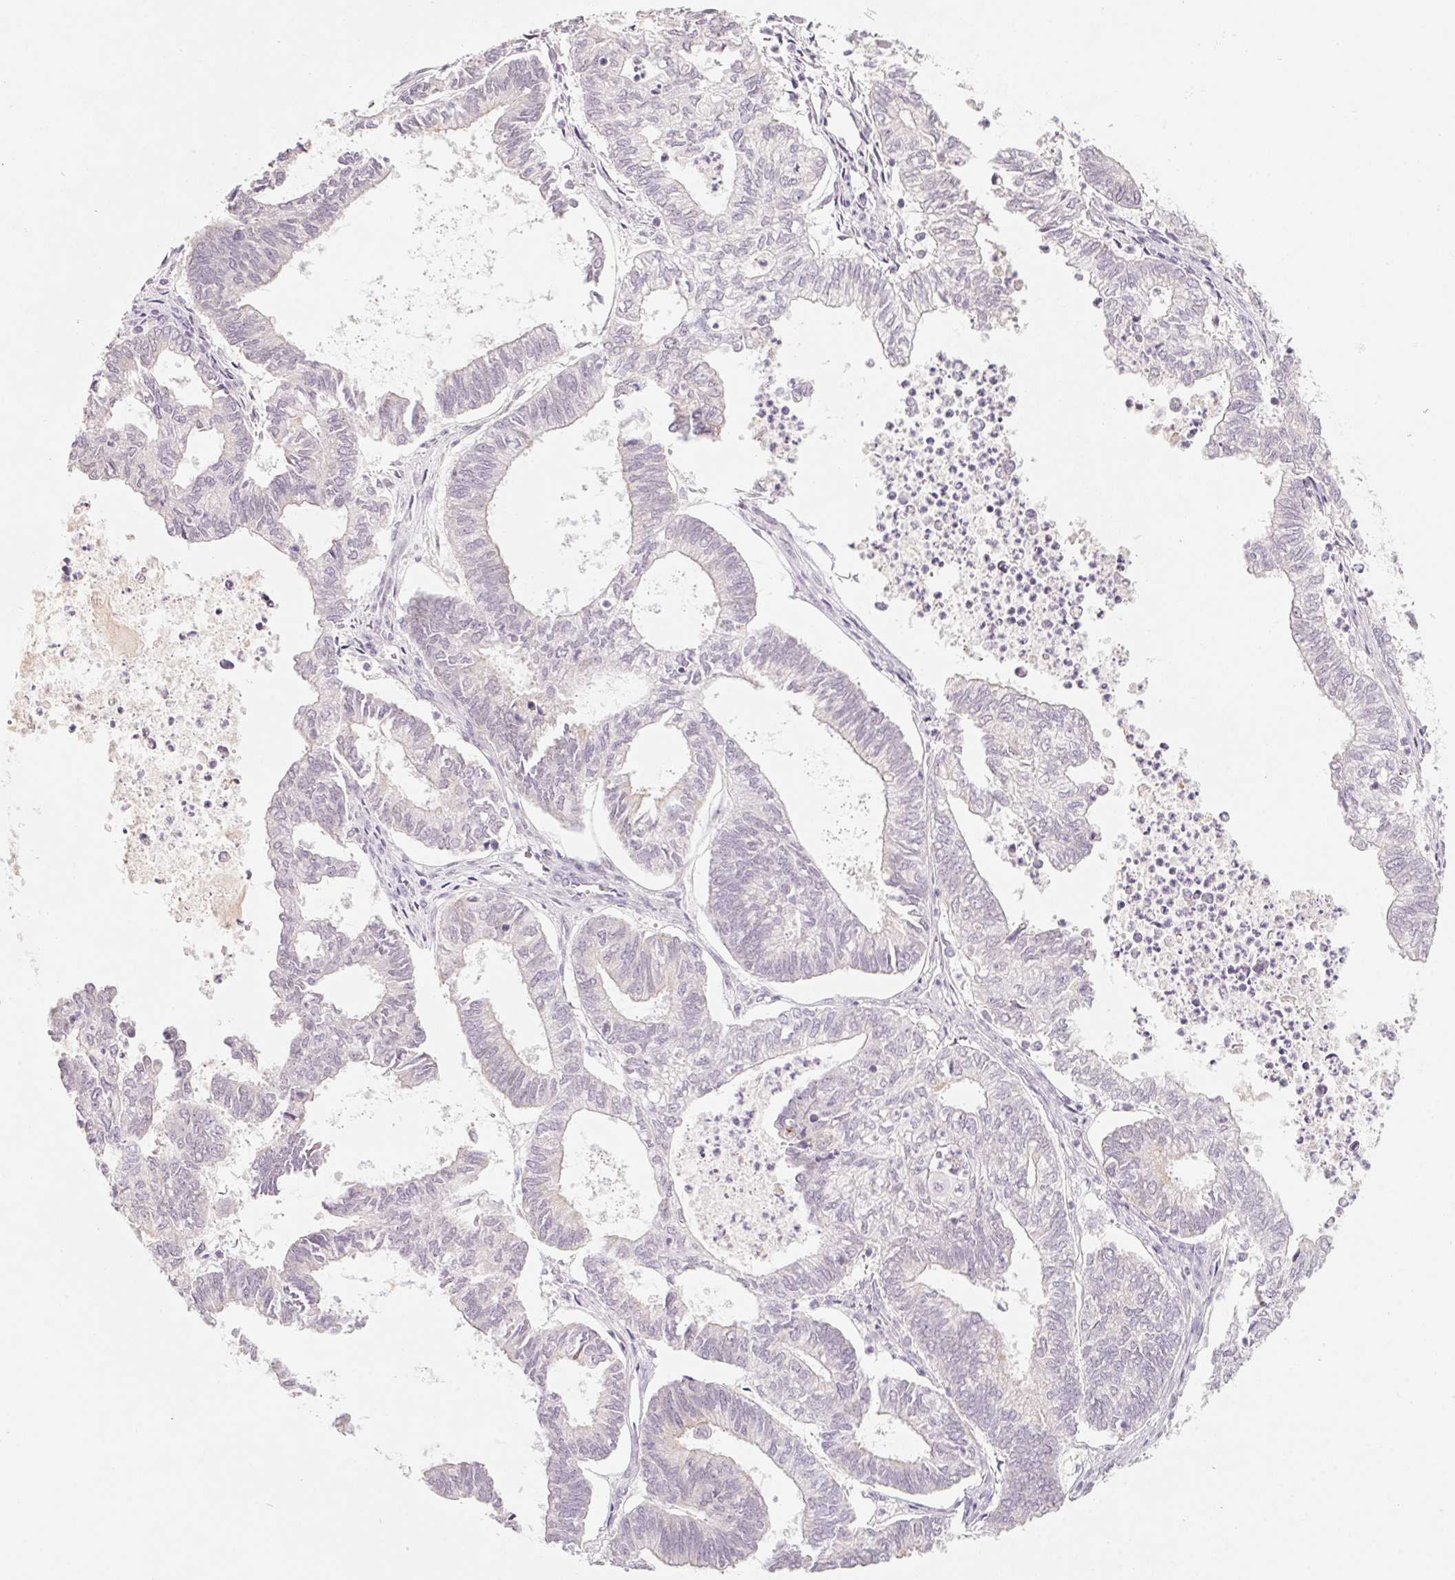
{"staining": {"intensity": "negative", "quantity": "none", "location": "none"}, "tissue": "ovarian cancer", "cell_type": "Tumor cells", "image_type": "cancer", "snomed": [{"axis": "morphology", "description": "Carcinoma, endometroid"}, {"axis": "topography", "description": "Ovary"}], "caption": "This is an immunohistochemistry (IHC) micrograph of human ovarian endometroid carcinoma. There is no expression in tumor cells.", "gene": "CAPZA3", "patient": {"sex": "female", "age": 64}}